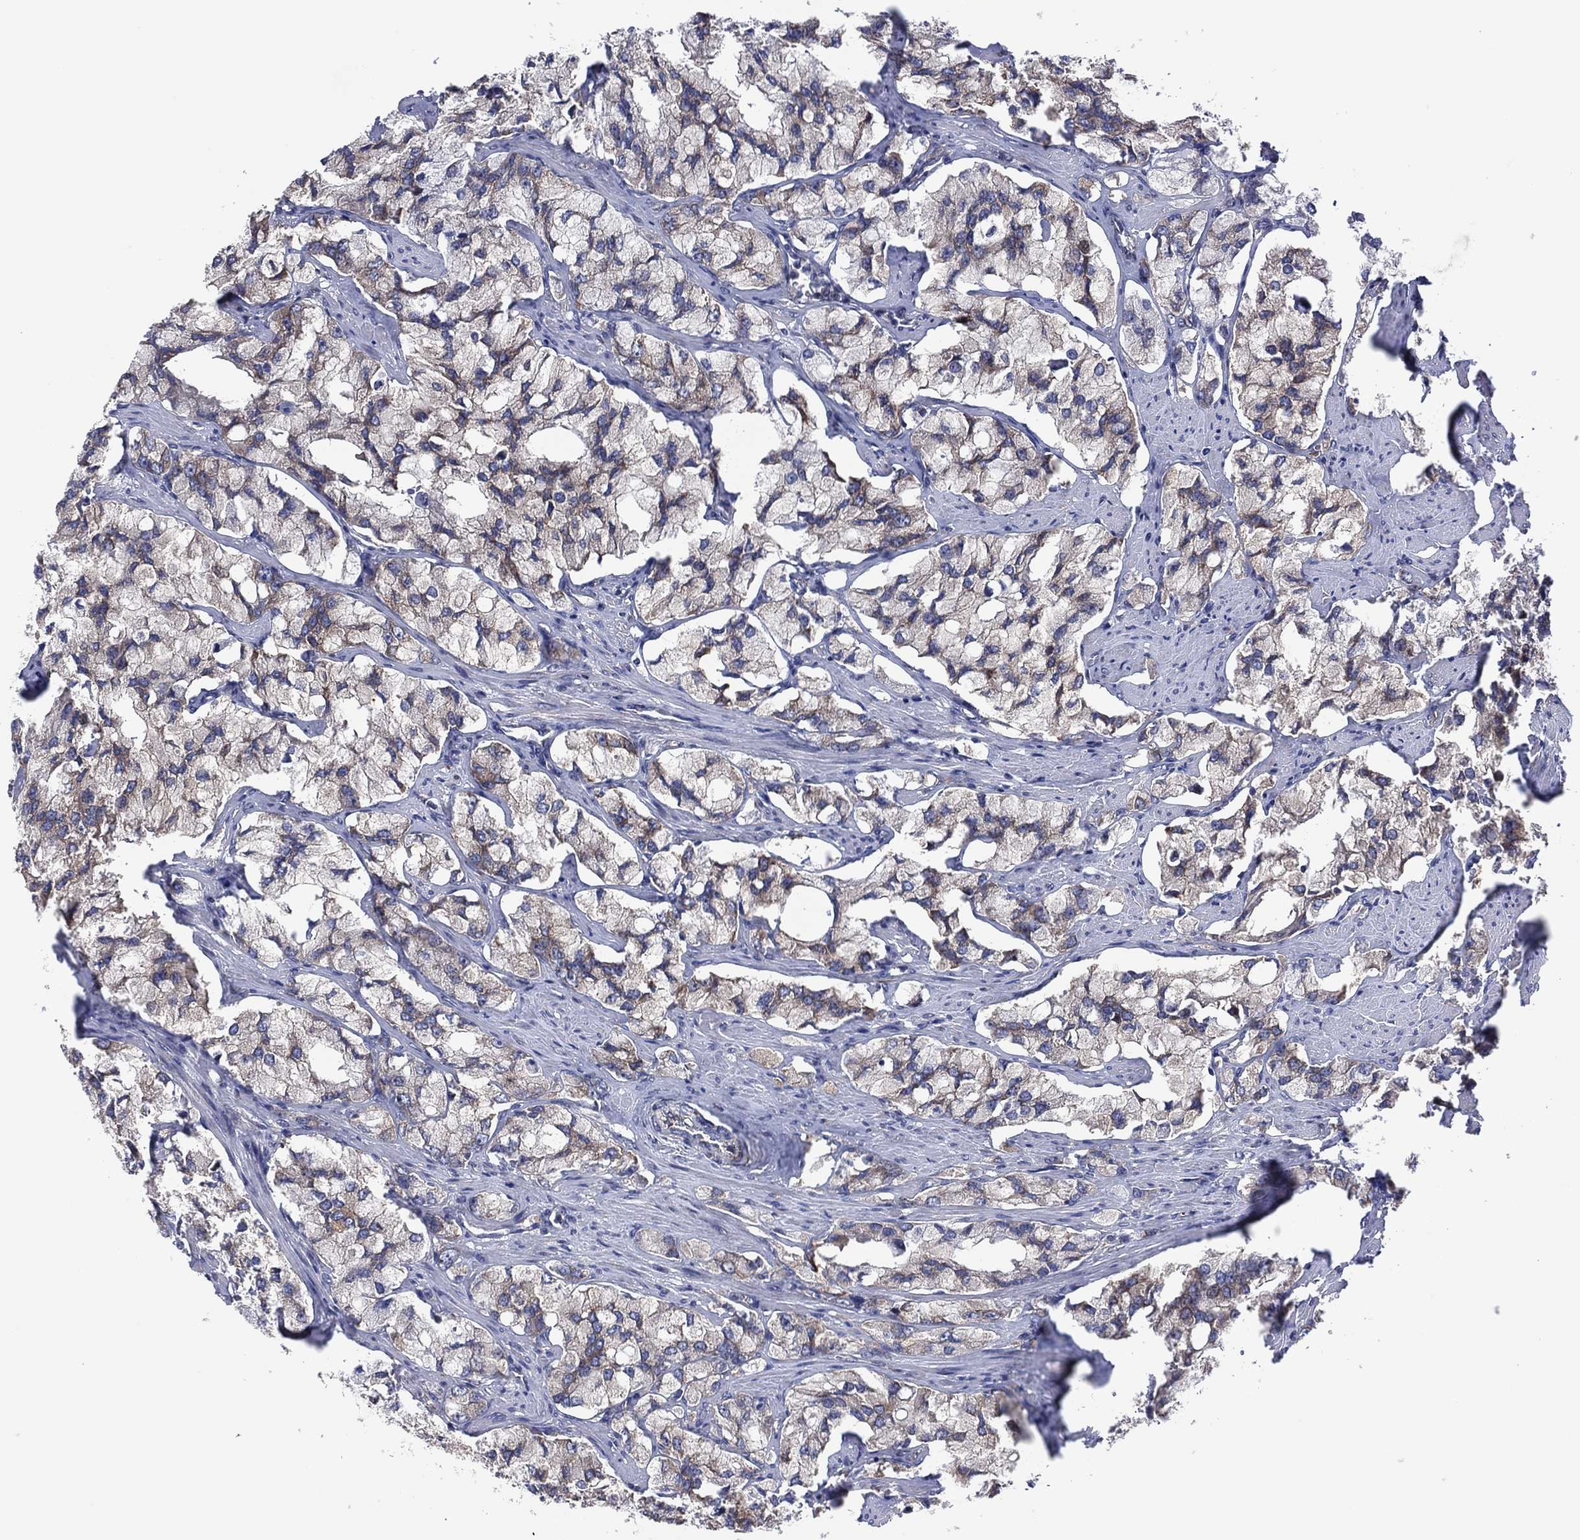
{"staining": {"intensity": "weak", "quantity": "25%-75%", "location": "cytoplasmic/membranous"}, "tissue": "prostate cancer", "cell_type": "Tumor cells", "image_type": "cancer", "snomed": [{"axis": "morphology", "description": "Adenocarcinoma, NOS"}, {"axis": "topography", "description": "Prostate and seminal vesicle, NOS"}, {"axis": "topography", "description": "Prostate"}], "caption": "Weak cytoplasmic/membranous expression is appreciated in about 25%-75% of tumor cells in prostate adenocarcinoma.", "gene": "PIDD1", "patient": {"sex": "male", "age": 64}}